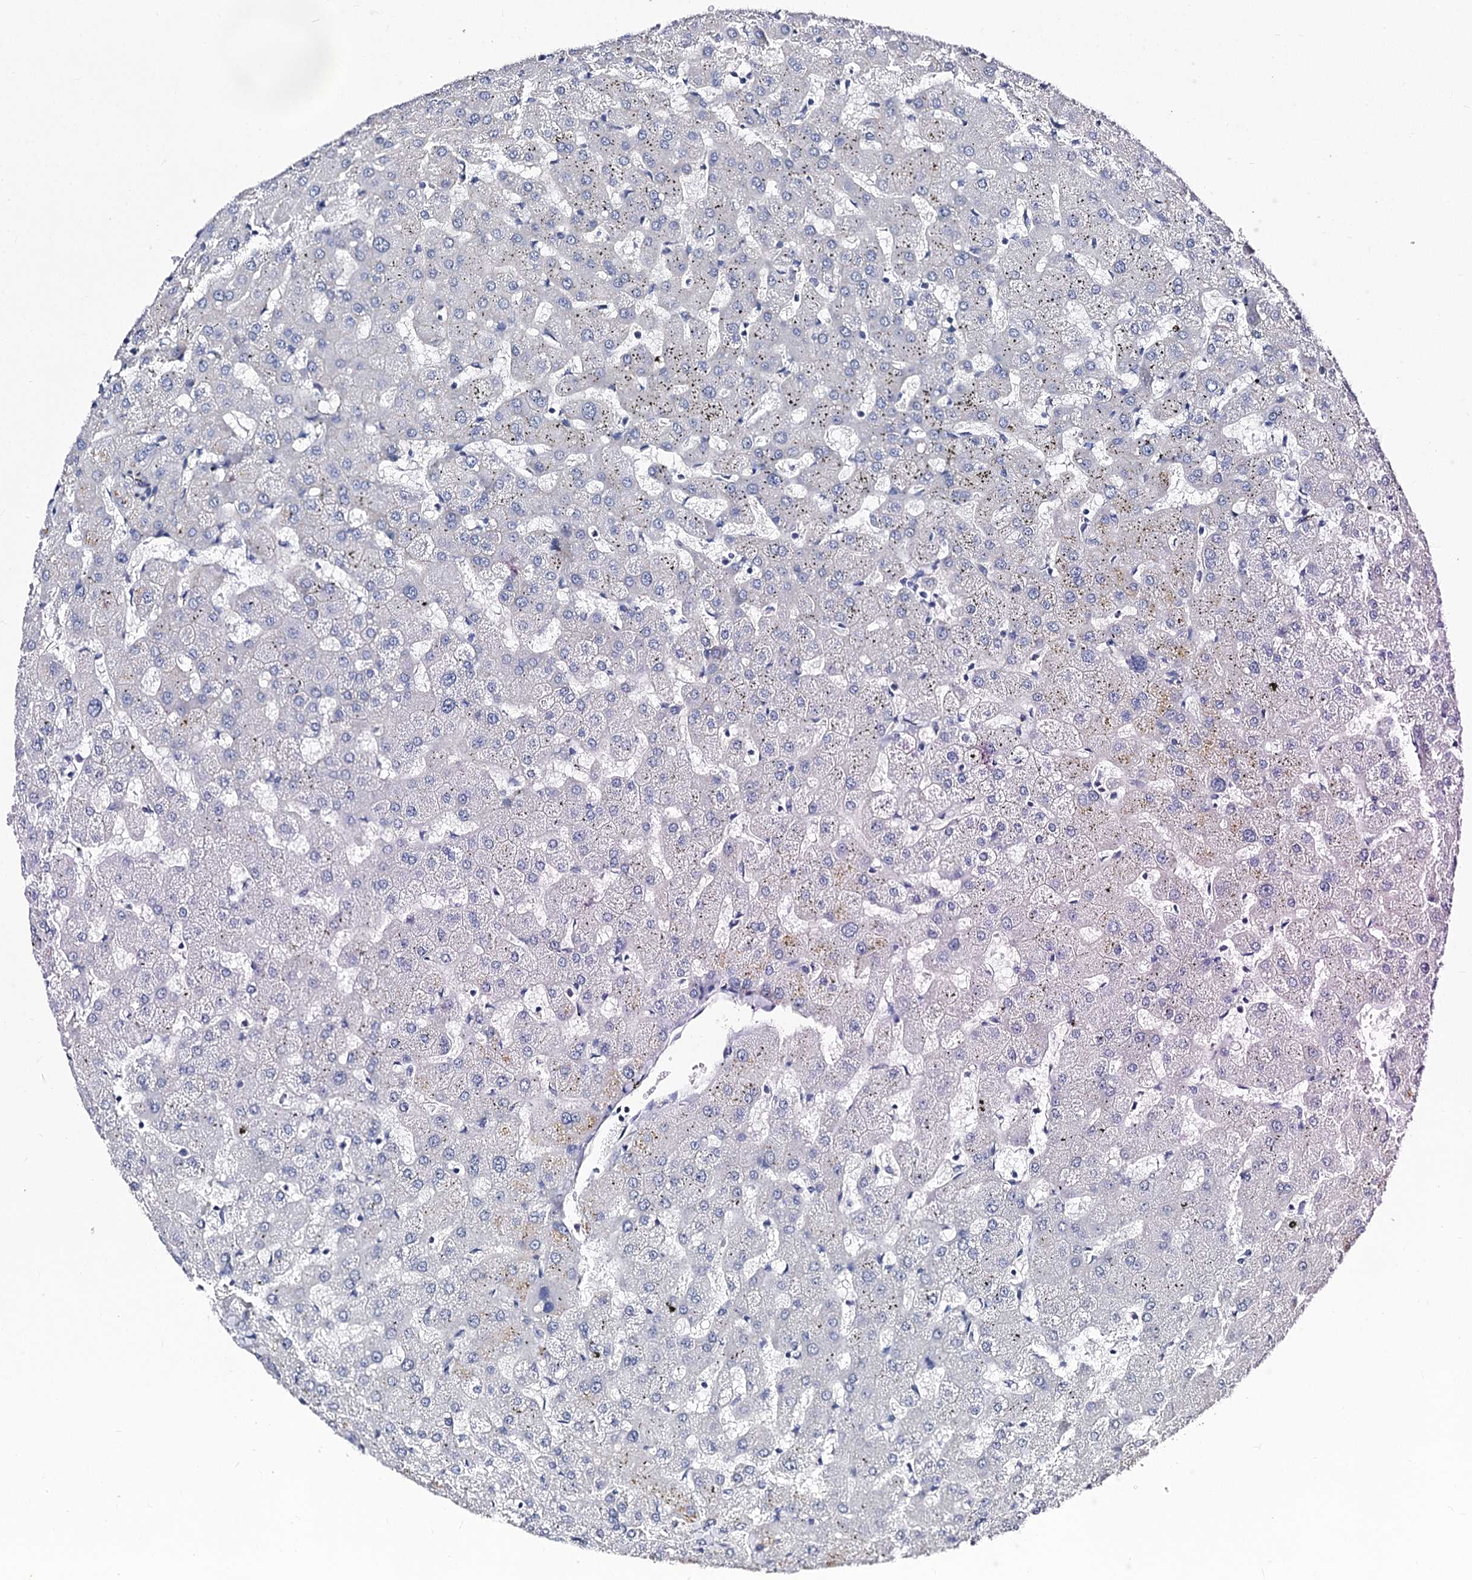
{"staining": {"intensity": "negative", "quantity": "none", "location": "none"}, "tissue": "liver", "cell_type": "Cholangiocytes", "image_type": "normal", "snomed": [{"axis": "morphology", "description": "Normal tissue, NOS"}, {"axis": "topography", "description": "Liver"}], "caption": "A photomicrograph of liver stained for a protein shows no brown staining in cholangiocytes.", "gene": "CBFB", "patient": {"sex": "female", "age": 63}}